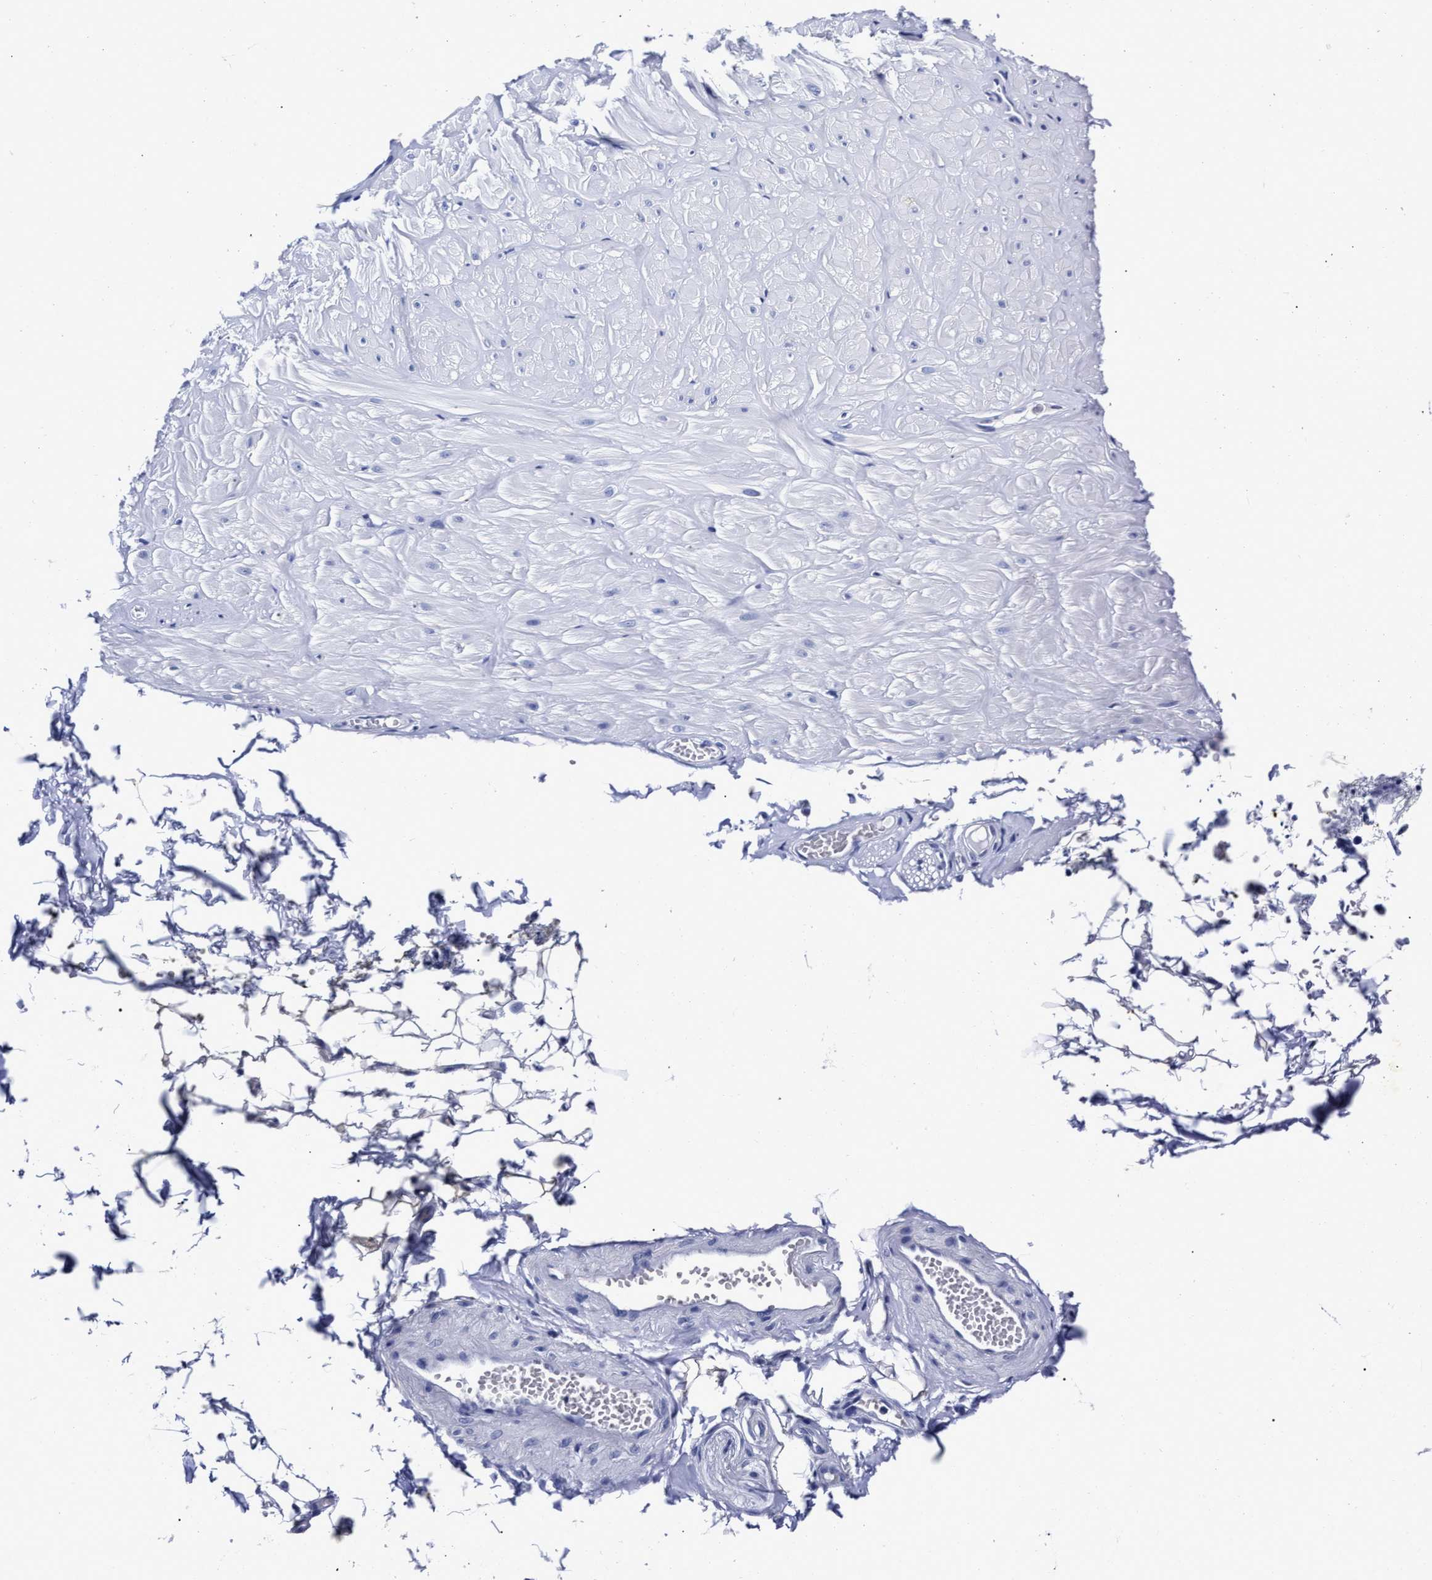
{"staining": {"intensity": "negative", "quantity": "none", "location": "none"}, "tissue": "adipose tissue", "cell_type": "Adipocytes", "image_type": "normal", "snomed": [{"axis": "morphology", "description": "Normal tissue, NOS"}, {"axis": "topography", "description": "Adipose tissue"}, {"axis": "topography", "description": "Vascular tissue"}, {"axis": "topography", "description": "Peripheral nerve tissue"}], "caption": "Human adipose tissue stained for a protein using immunohistochemistry exhibits no staining in adipocytes.", "gene": "LRRC8E", "patient": {"sex": "male", "age": 25}}